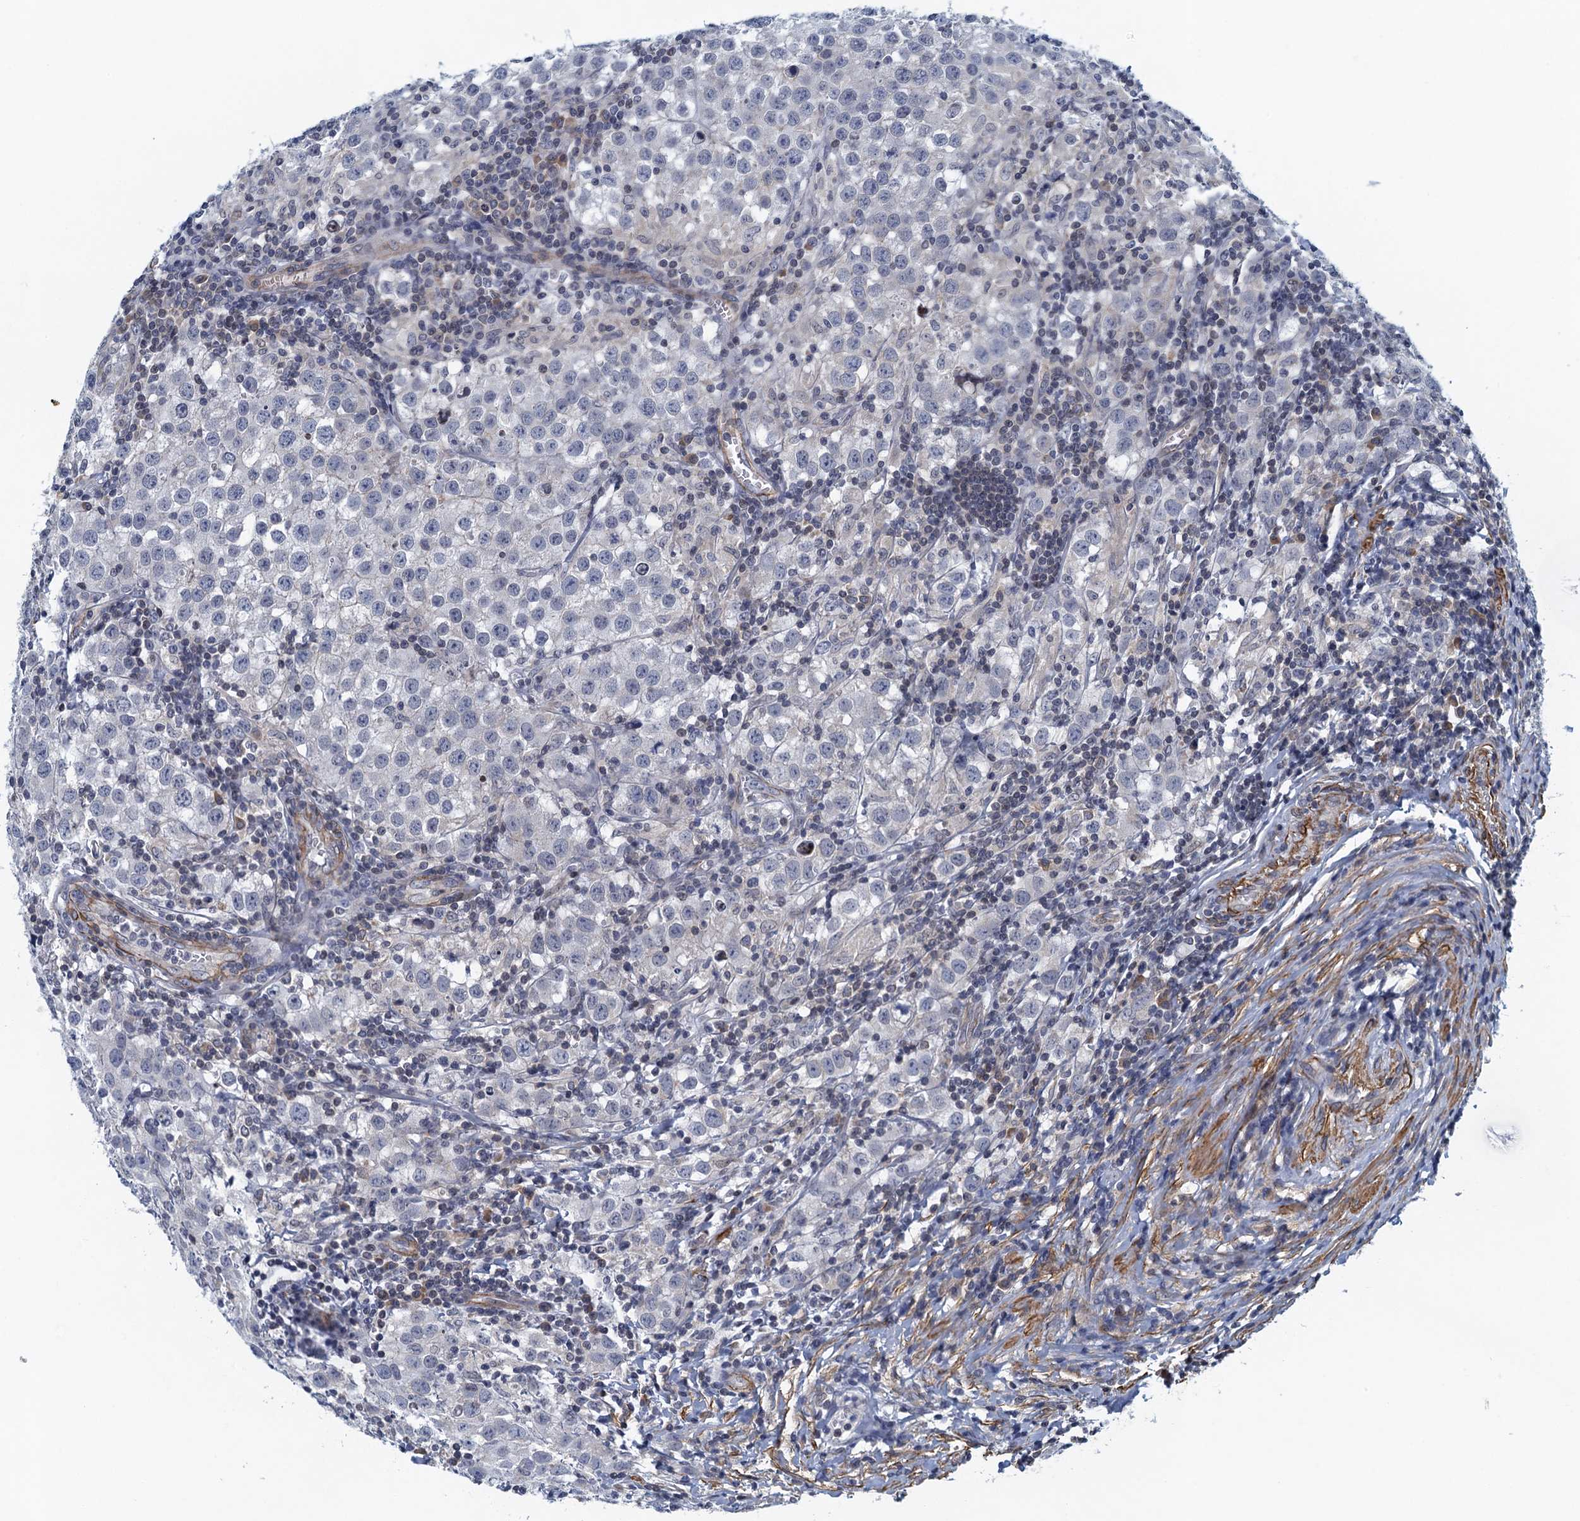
{"staining": {"intensity": "negative", "quantity": "none", "location": "none"}, "tissue": "testis cancer", "cell_type": "Tumor cells", "image_type": "cancer", "snomed": [{"axis": "morphology", "description": "Seminoma, NOS"}, {"axis": "morphology", "description": "Carcinoma, Embryonal, NOS"}, {"axis": "topography", "description": "Testis"}], "caption": "DAB (3,3'-diaminobenzidine) immunohistochemical staining of embryonal carcinoma (testis) displays no significant expression in tumor cells. (Immunohistochemistry (ihc), brightfield microscopy, high magnification).", "gene": "ALG2", "patient": {"sex": "male", "age": 43}}